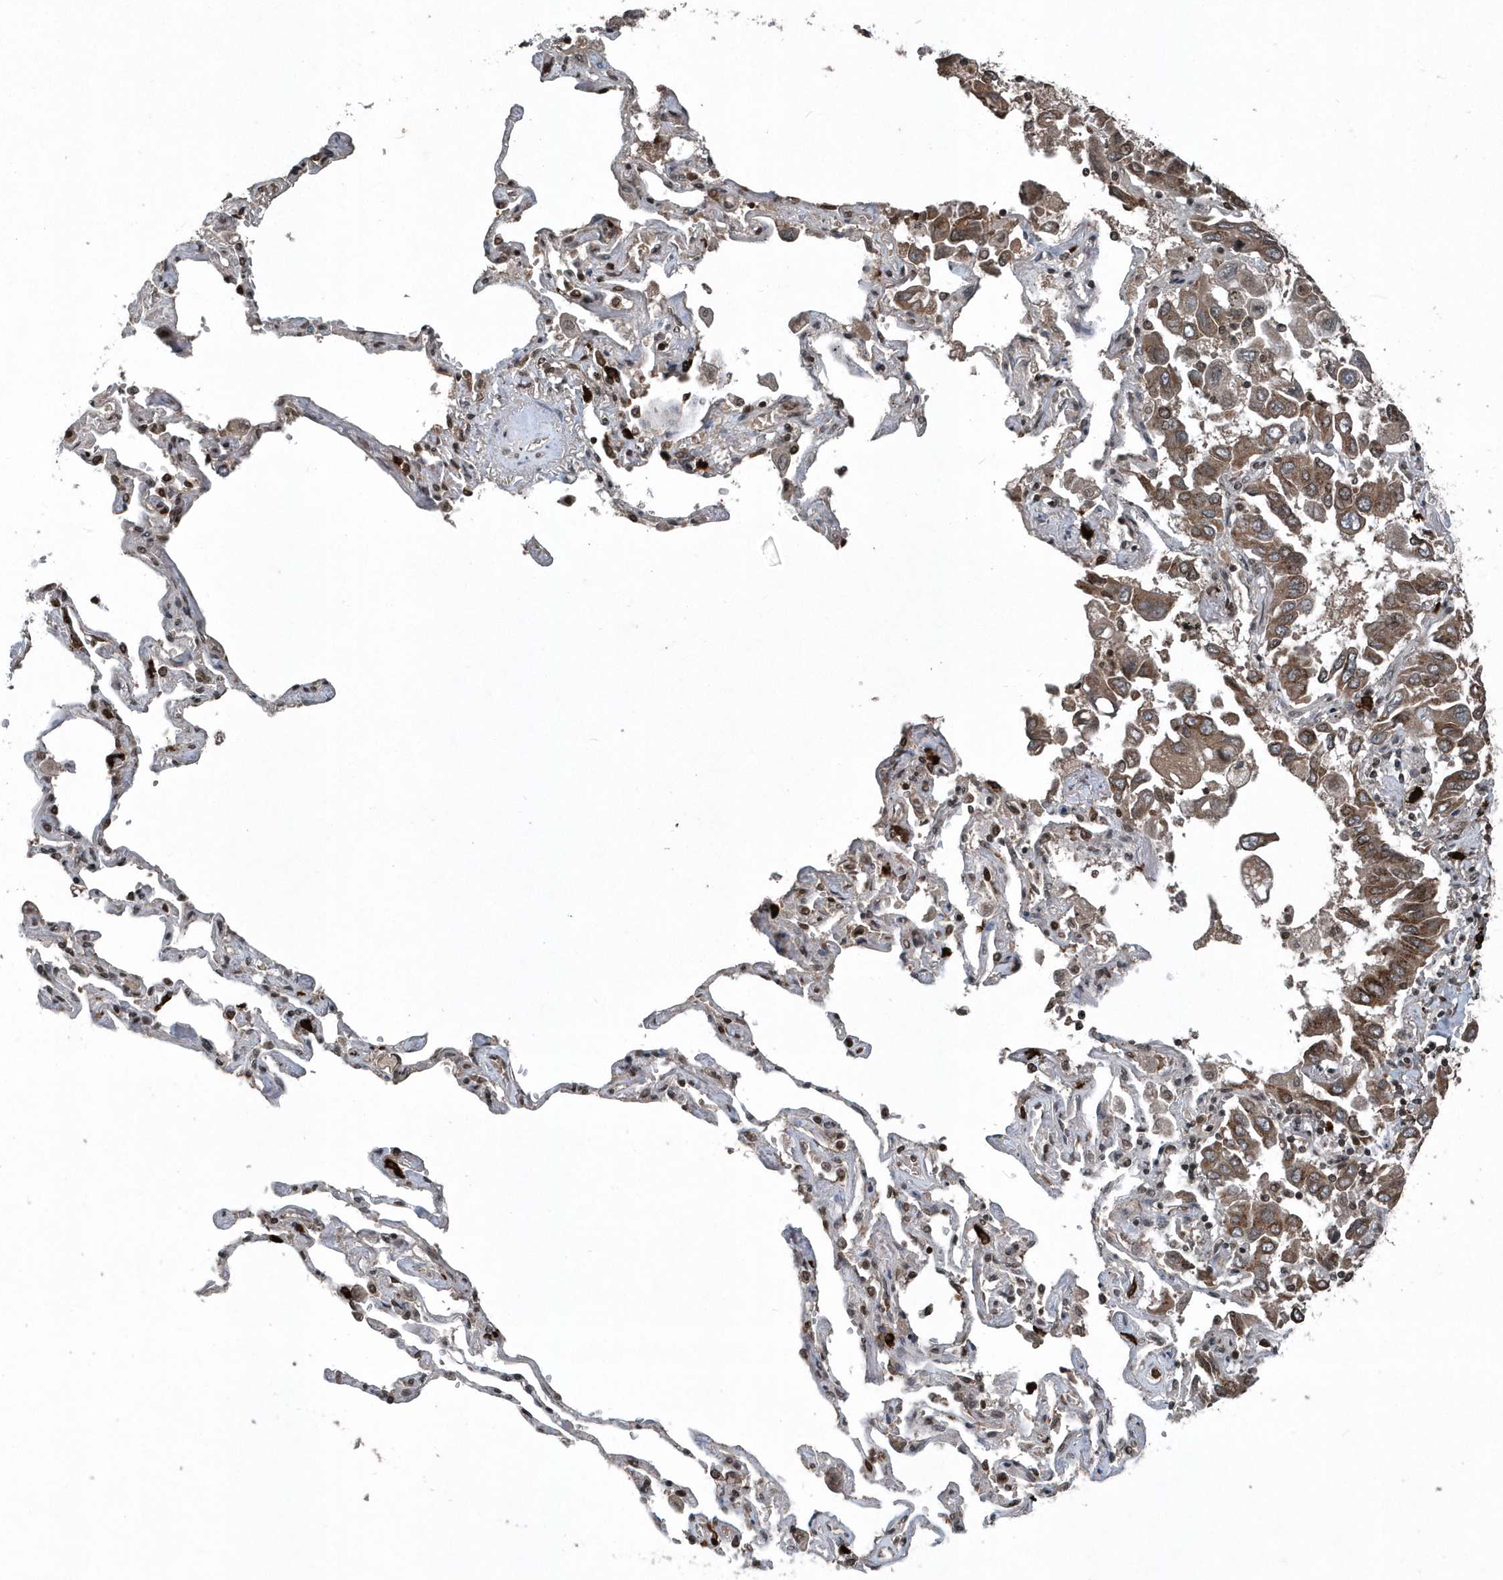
{"staining": {"intensity": "moderate", "quantity": ">75%", "location": "cytoplasmic/membranous"}, "tissue": "lung cancer", "cell_type": "Tumor cells", "image_type": "cancer", "snomed": [{"axis": "morphology", "description": "Adenocarcinoma, NOS"}, {"axis": "topography", "description": "Lung"}], "caption": "DAB (3,3'-diaminobenzidine) immunohistochemical staining of lung cancer (adenocarcinoma) reveals moderate cytoplasmic/membranous protein positivity in about >75% of tumor cells. The staining was performed using DAB (3,3'-diaminobenzidine) to visualize the protein expression in brown, while the nuclei were stained in blue with hematoxylin (Magnification: 20x).", "gene": "EIF2B1", "patient": {"sex": "male", "age": 64}}